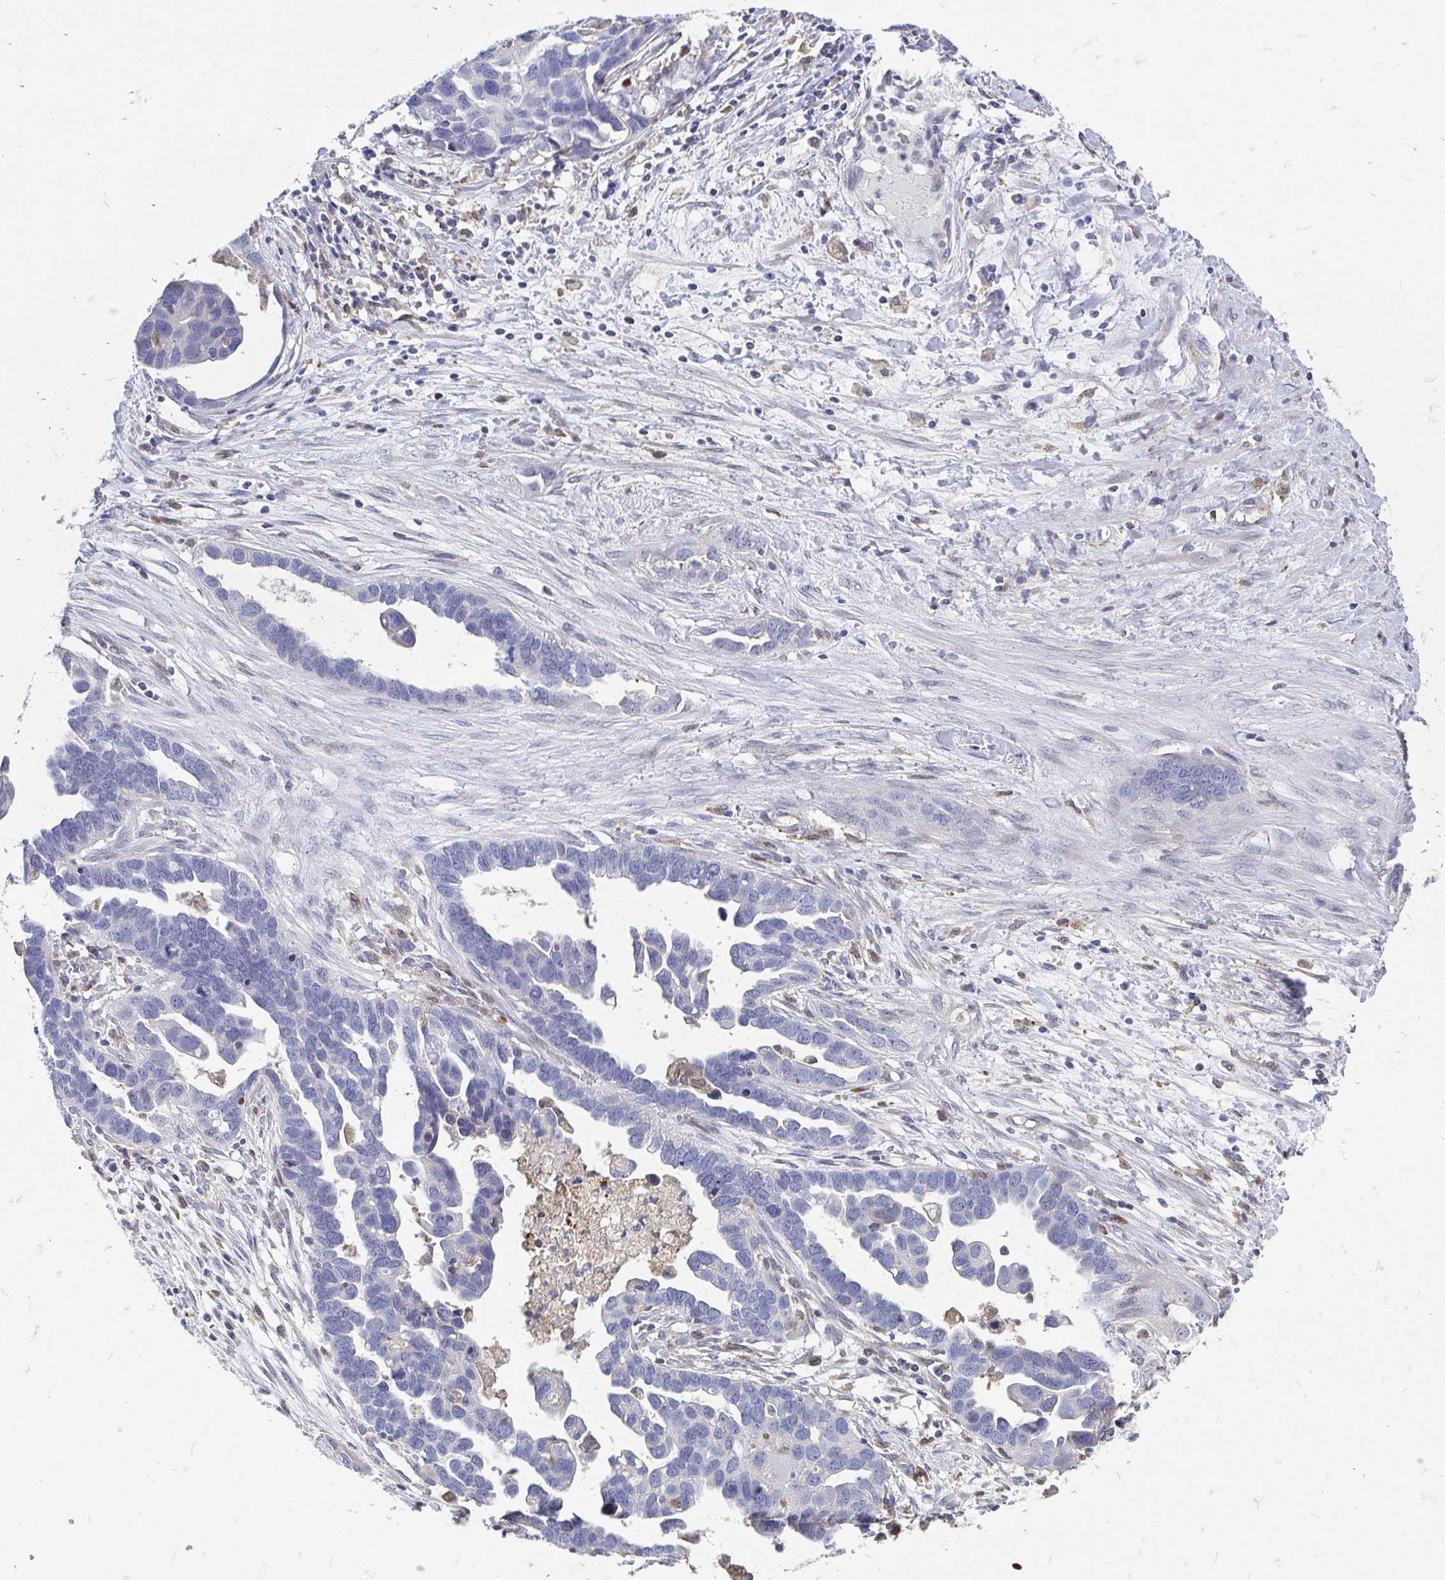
{"staining": {"intensity": "negative", "quantity": "none", "location": "none"}, "tissue": "ovarian cancer", "cell_type": "Tumor cells", "image_type": "cancer", "snomed": [{"axis": "morphology", "description": "Cystadenocarcinoma, serous, NOS"}, {"axis": "topography", "description": "Ovary"}], "caption": "Immunohistochemistry (IHC) micrograph of human ovarian cancer (serous cystadenocarcinoma) stained for a protein (brown), which shows no positivity in tumor cells.", "gene": "CDKL1", "patient": {"sex": "female", "age": 54}}